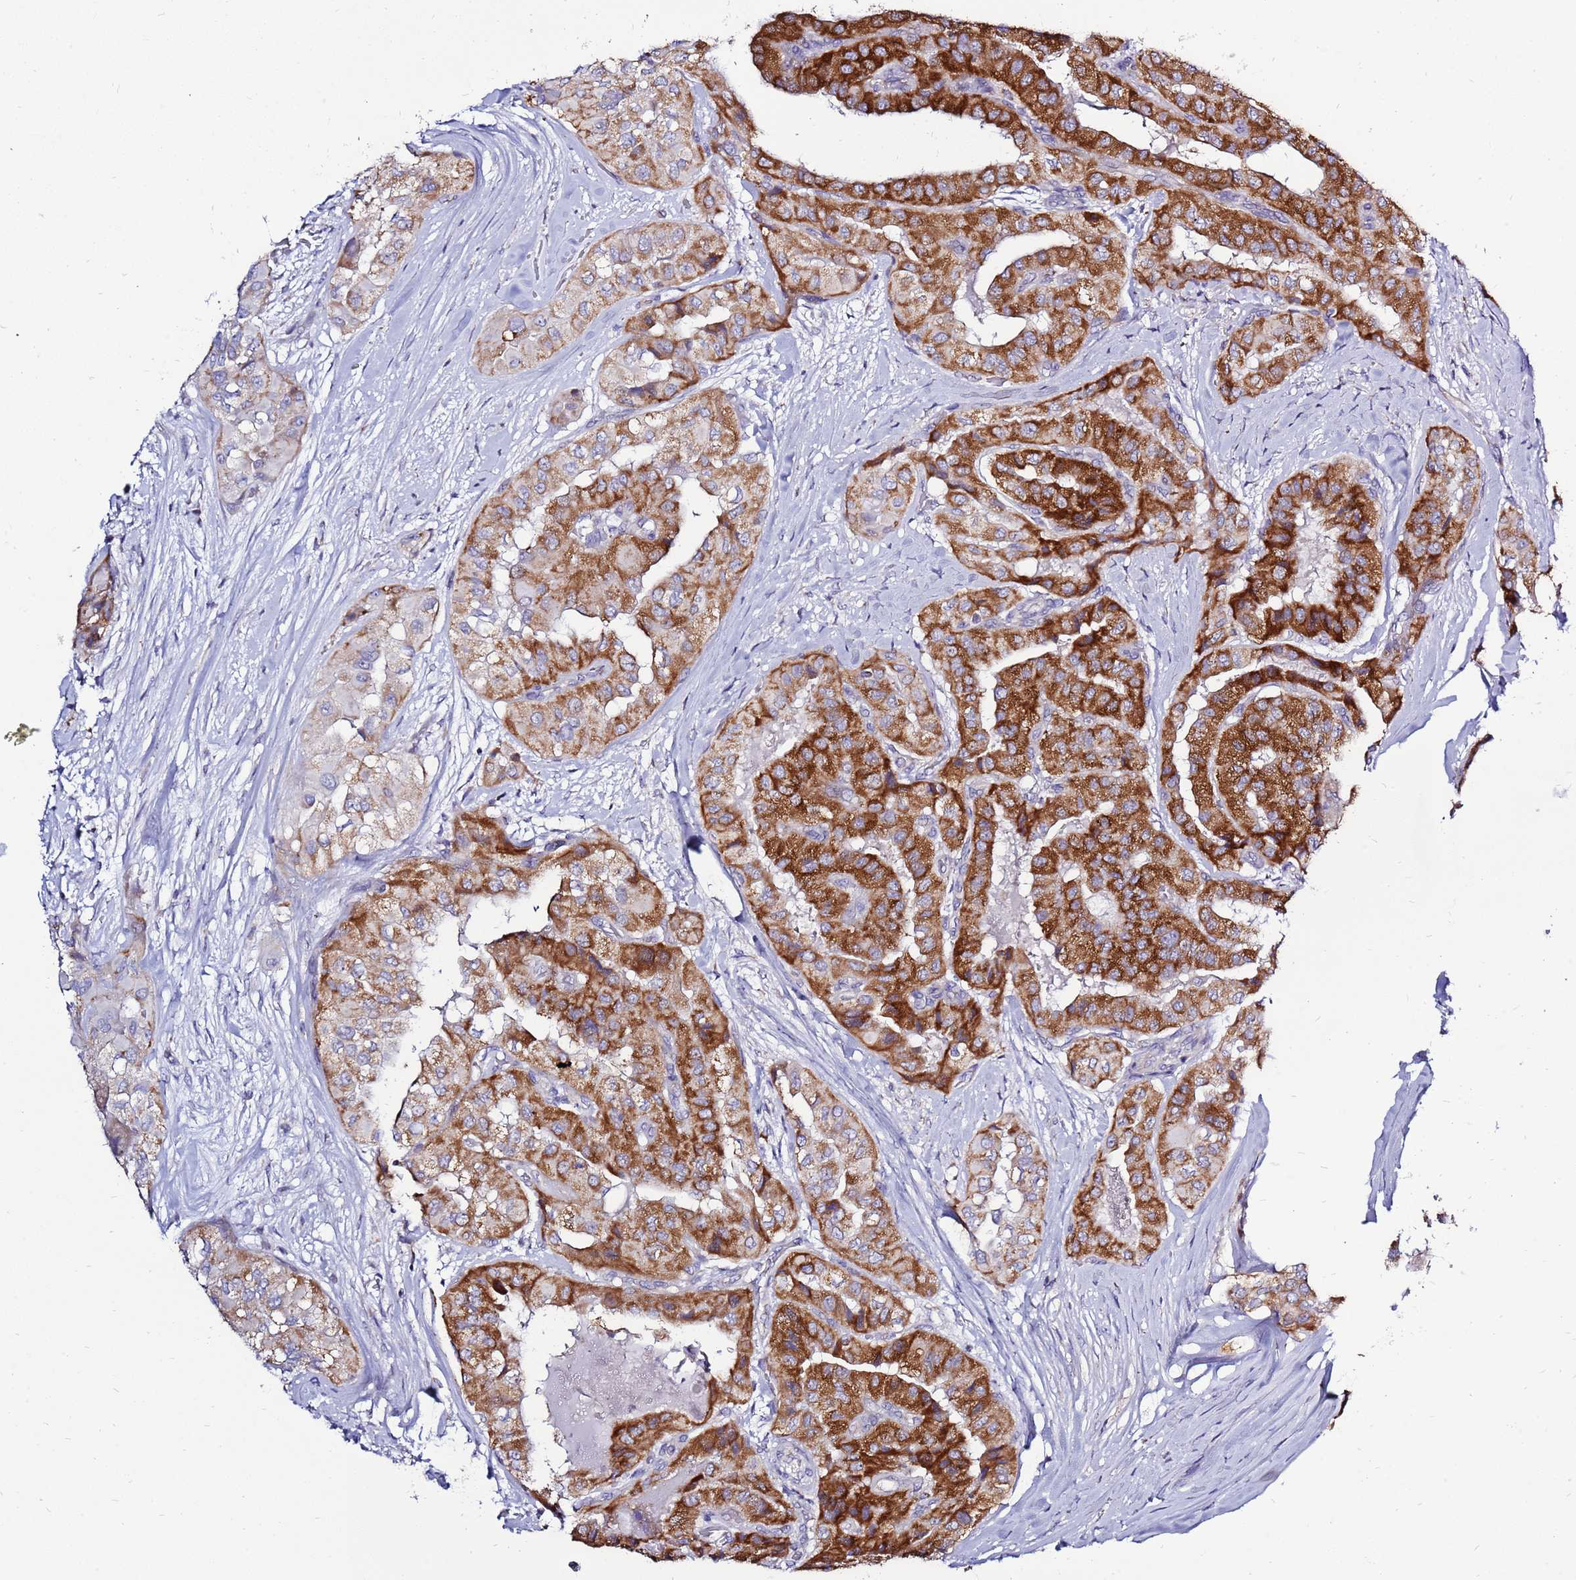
{"staining": {"intensity": "strong", "quantity": "25%-75%", "location": "cytoplasmic/membranous"}, "tissue": "thyroid cancer", "cell_type": "Tumor cells", "image_type": "cancer", "snomed": [{"axis": "morphology", "description": "Papillary adenocarcinoma, NOS"}, {"axis": "topography", "description": "Thyroid gland"}], "caption": "Protein analysis of thyroid cancer tissue displays strong cytoplasmic/membranous staining in about 25%-75% of tumor cells. (DAB (3,3'-diaminobenzidine) = brown stain, brightfield microscopy at high magnification).", "gene": "IGF1R", "patient": {"sex": "female", "age": 59}}